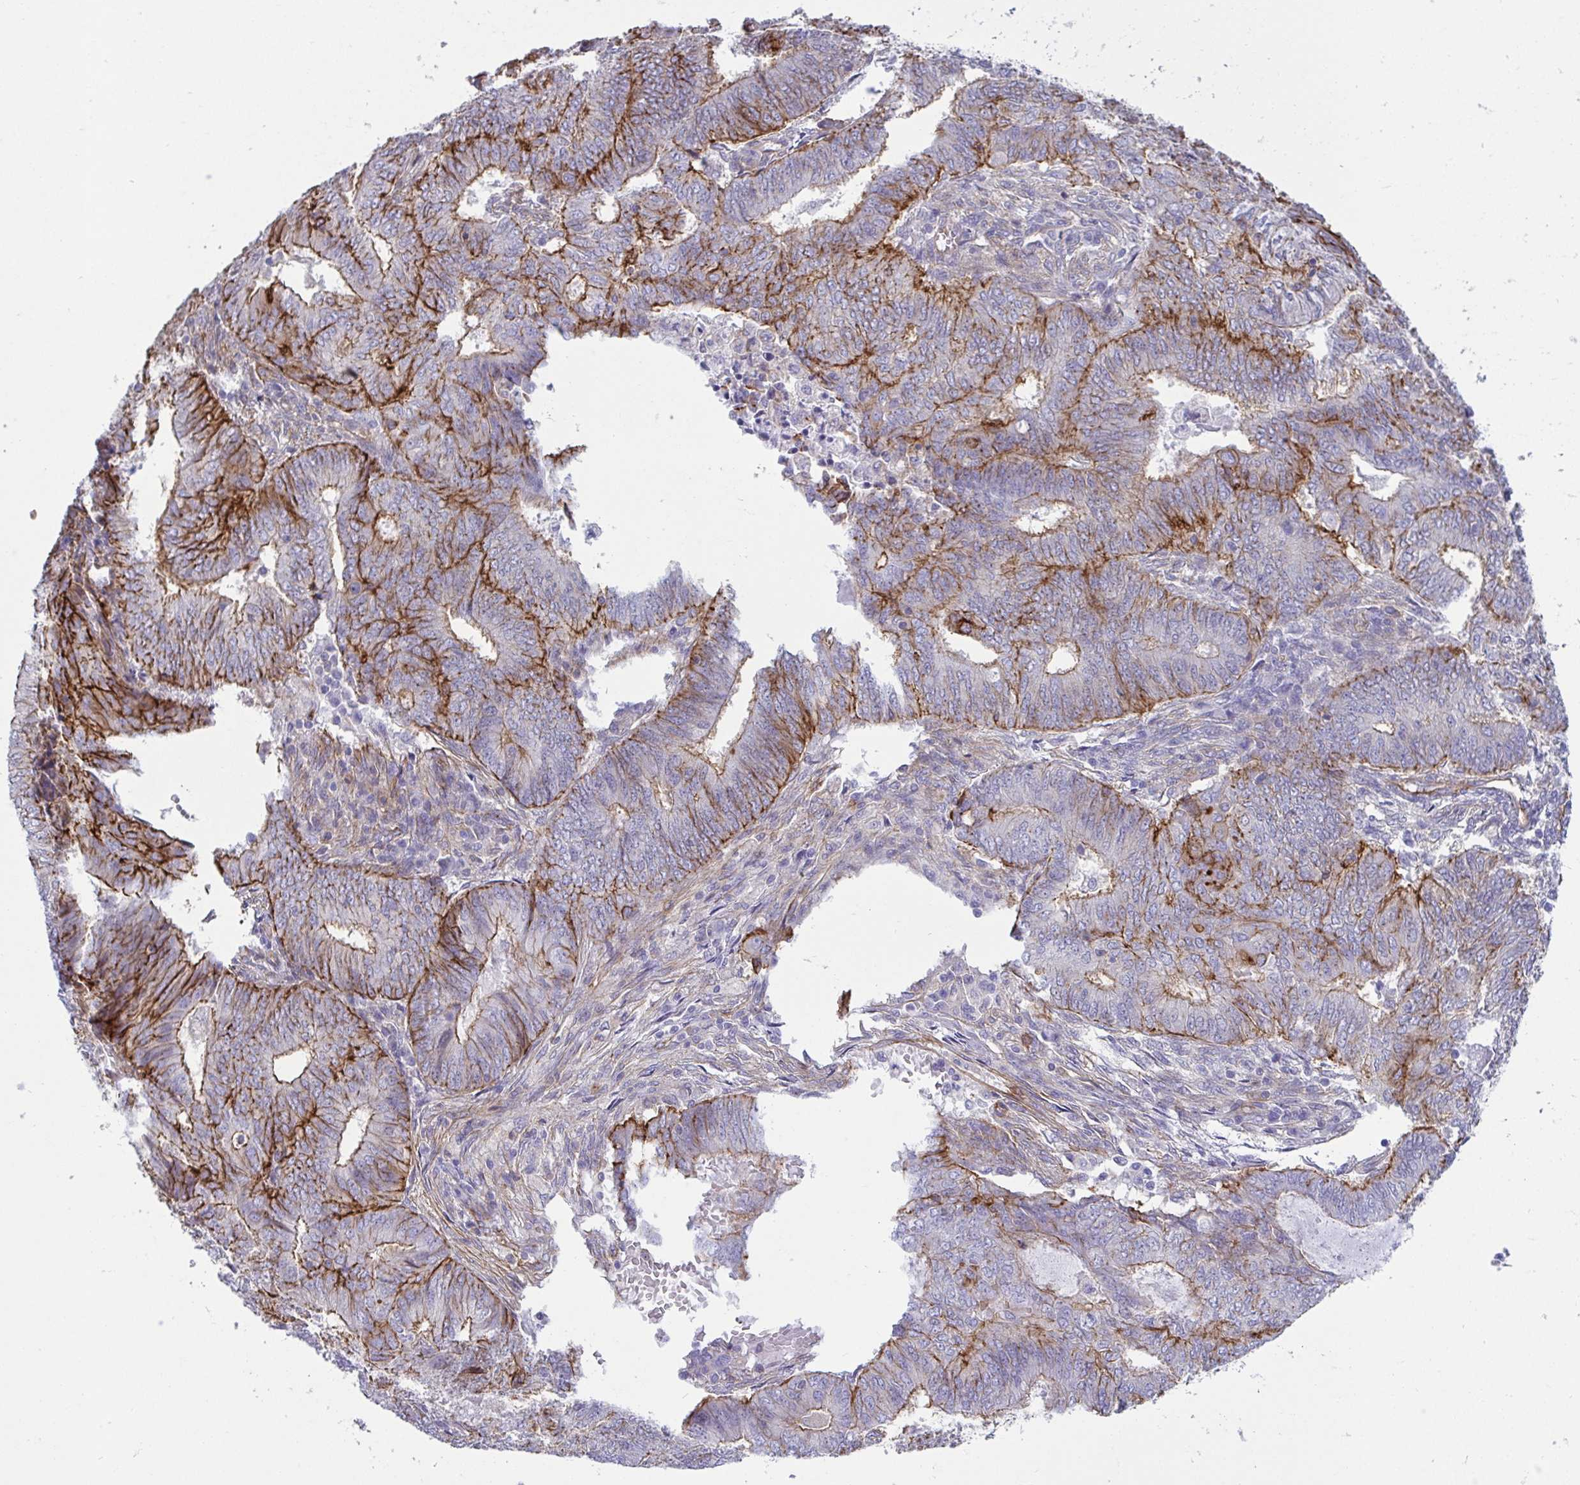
{"staining": {"intensity": "strong", "quantity": "25%-75%", "location": "cytoplasmic/membranous"}, "tissue": "endometrial cancer", "cell_type": "Tumor cells", "image_type": "cancer", "snomed": [{"axis": "morphology", "description": "Adenocarcinoma, NOS"}, {"axis": "topography", "description": "Endometrium"}], "caption": "Immunohistochemical staining of human adenocarcinoma (endometrial) shows strong cytoplasmic/membranous protein positivity in about 25%-75% of tumor cells.", "gene": "LIMA1", "patient": {"sex": "female", "age": 62}}